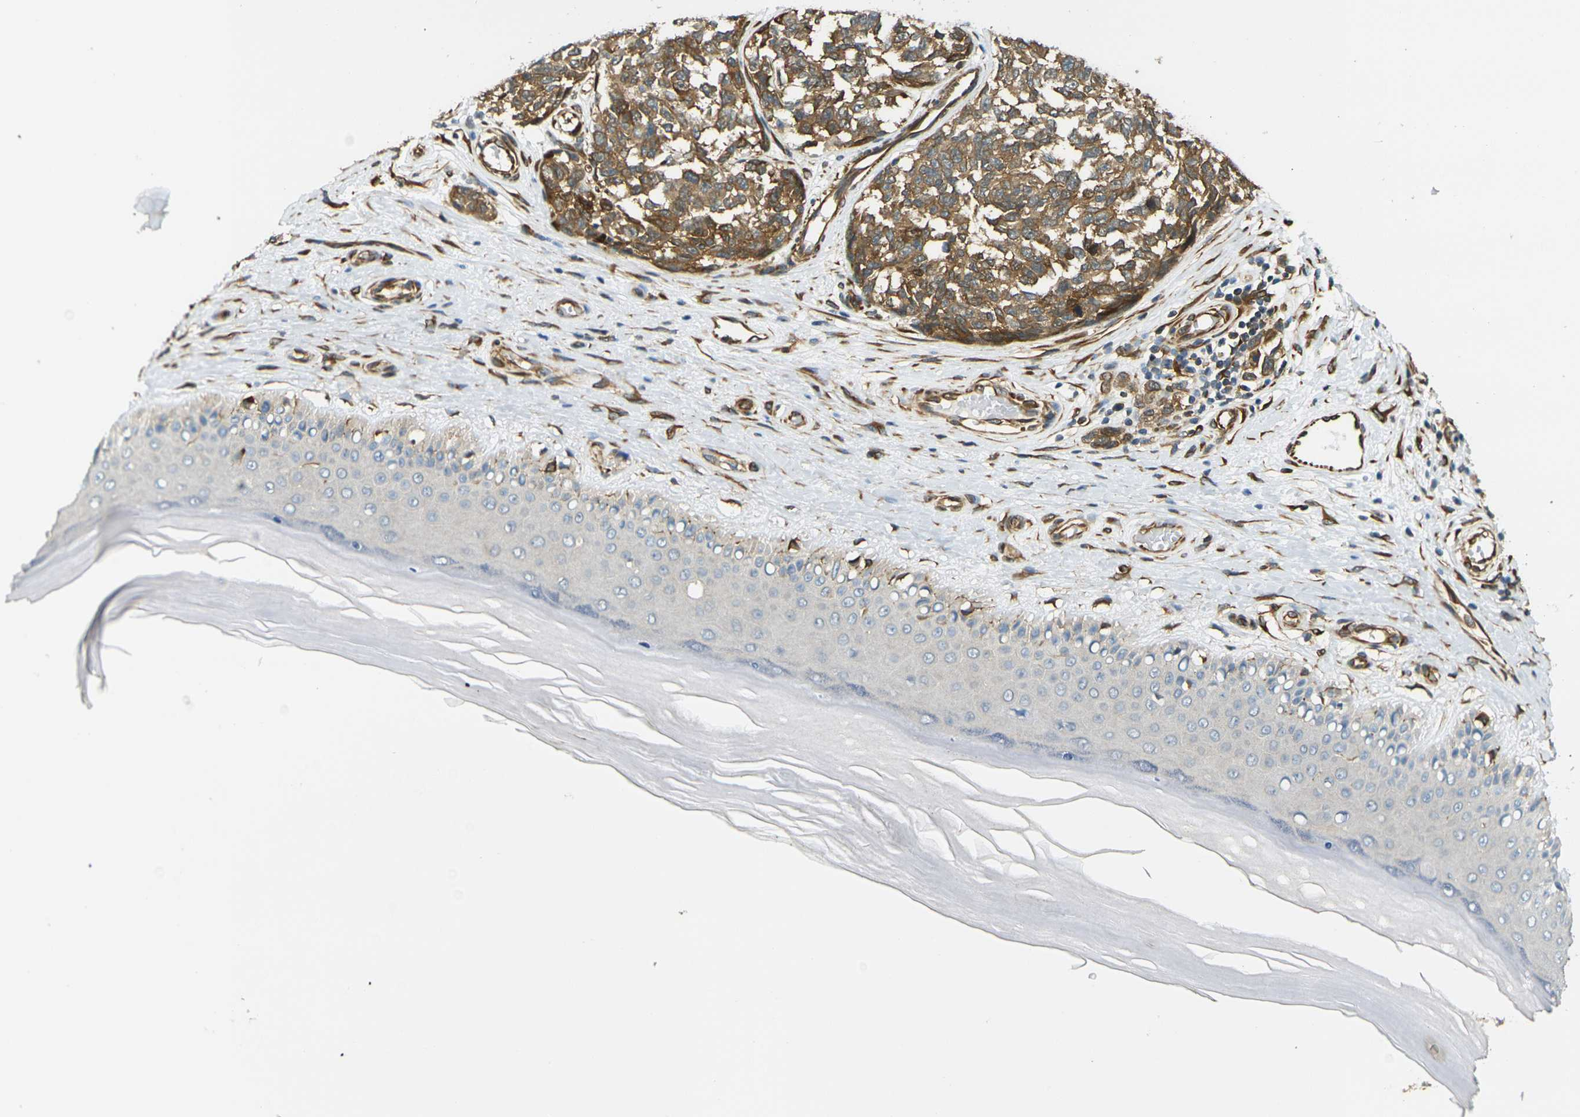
{"staining": {"intensity": "moderate", "quantity": ">75%", "location": "cytoplasmic/membranous"}, "tissue": "melanoma", "cell_type": "Tumor cells", "image_type": "cancer", "snomed": [{"axis": "morphology", "description": "Malignant melanoma, NOS"}, {"axis": "topography", "description": "Skin"}], "caption": "Melanoma was stained to show a protein in brown. There is medium levels of moderate cytoplasmic/membranous staining in approximately >75% of tumor cells. Nuclei are stained in blue.", "gene": "CYTH3", "patient": {"sex": "female", "age": 64}}